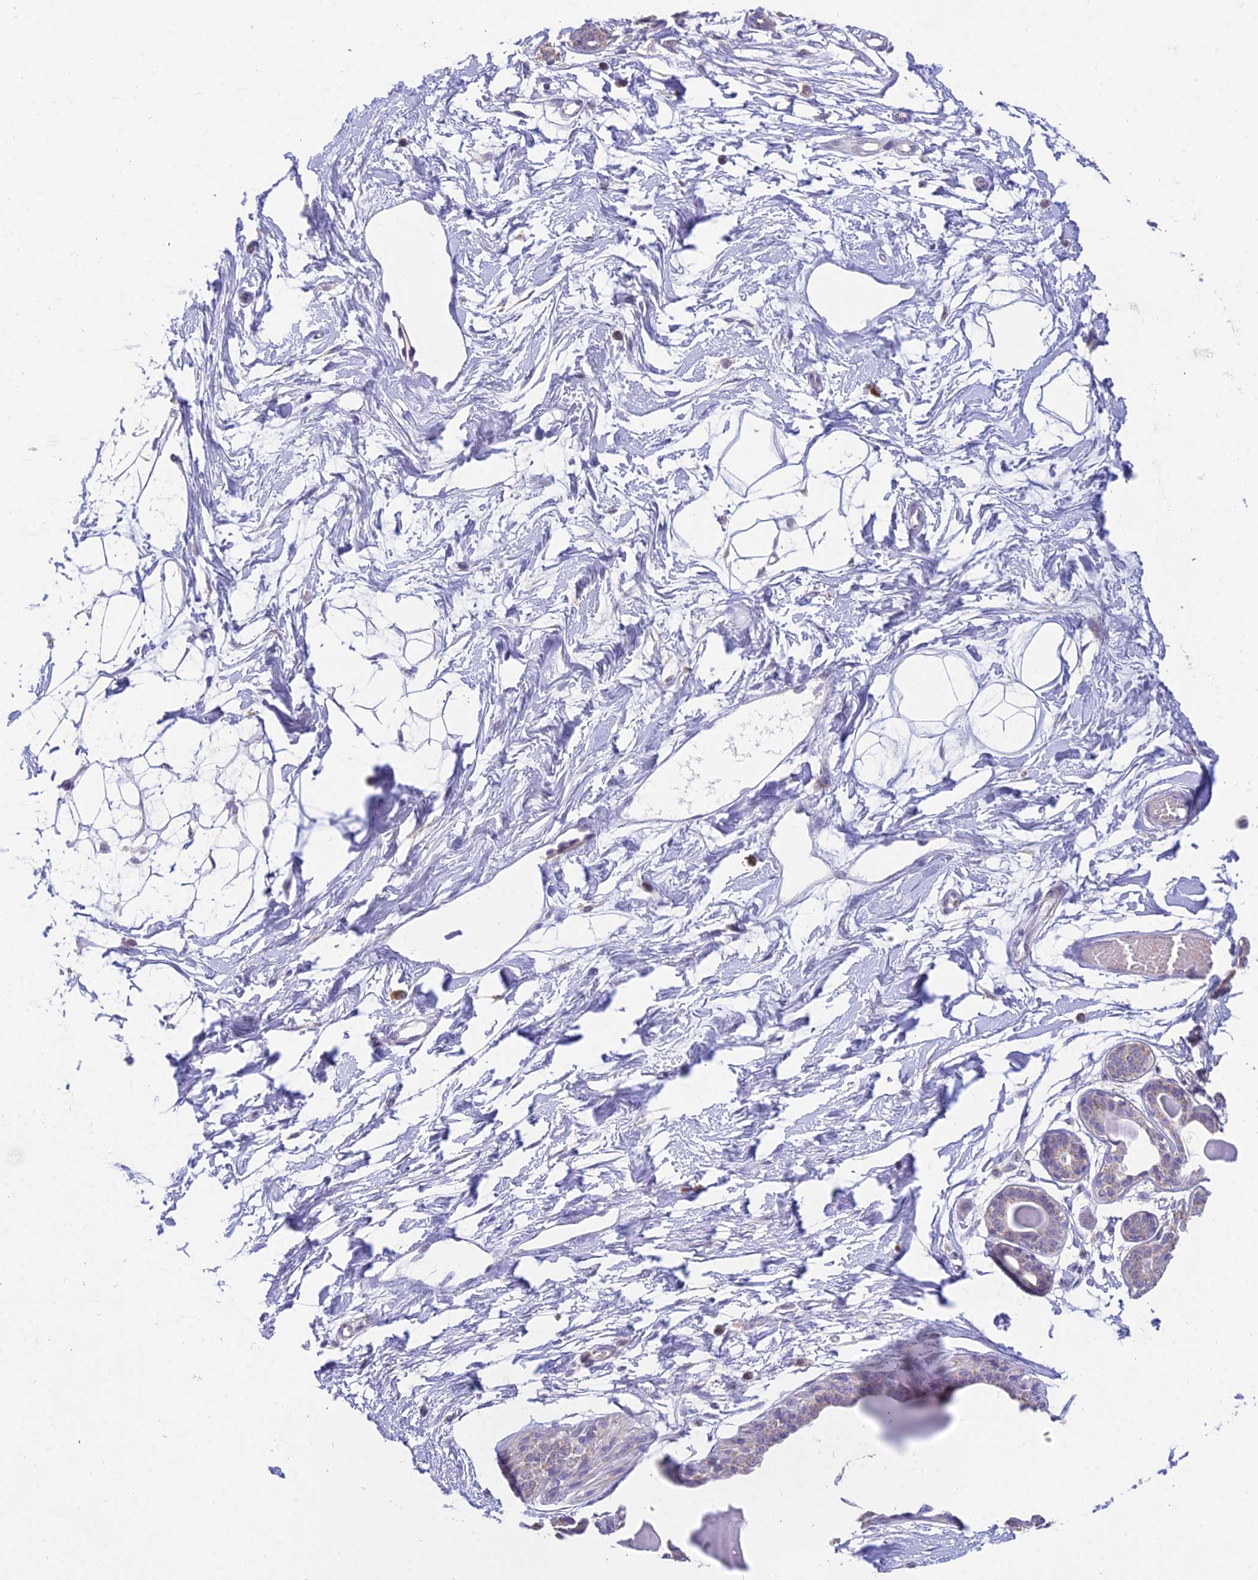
{"staining": {"intensity": "negative", "quantity": "none", "location": "none"}, "tissue": "breast", "cell_type": "Adipocytes", "image_type": "normal", "snomed": [{"axis": "morphology", "description": "Normal tissue, NOS"}, {"axis": "topography", "description": "Breast"}], "caption": "Immunohistochemistry micrograph of unremarkable breast stained for a protein (brown), which reveals no staining in adipocytes. (Brightfield microscopy of DAB (3,3'-diaminobenzidine) immunohistochemistry (IHC) at high magnification).", "gene": "CFAP206", "patient": {"sex": "female", "age": 45}}